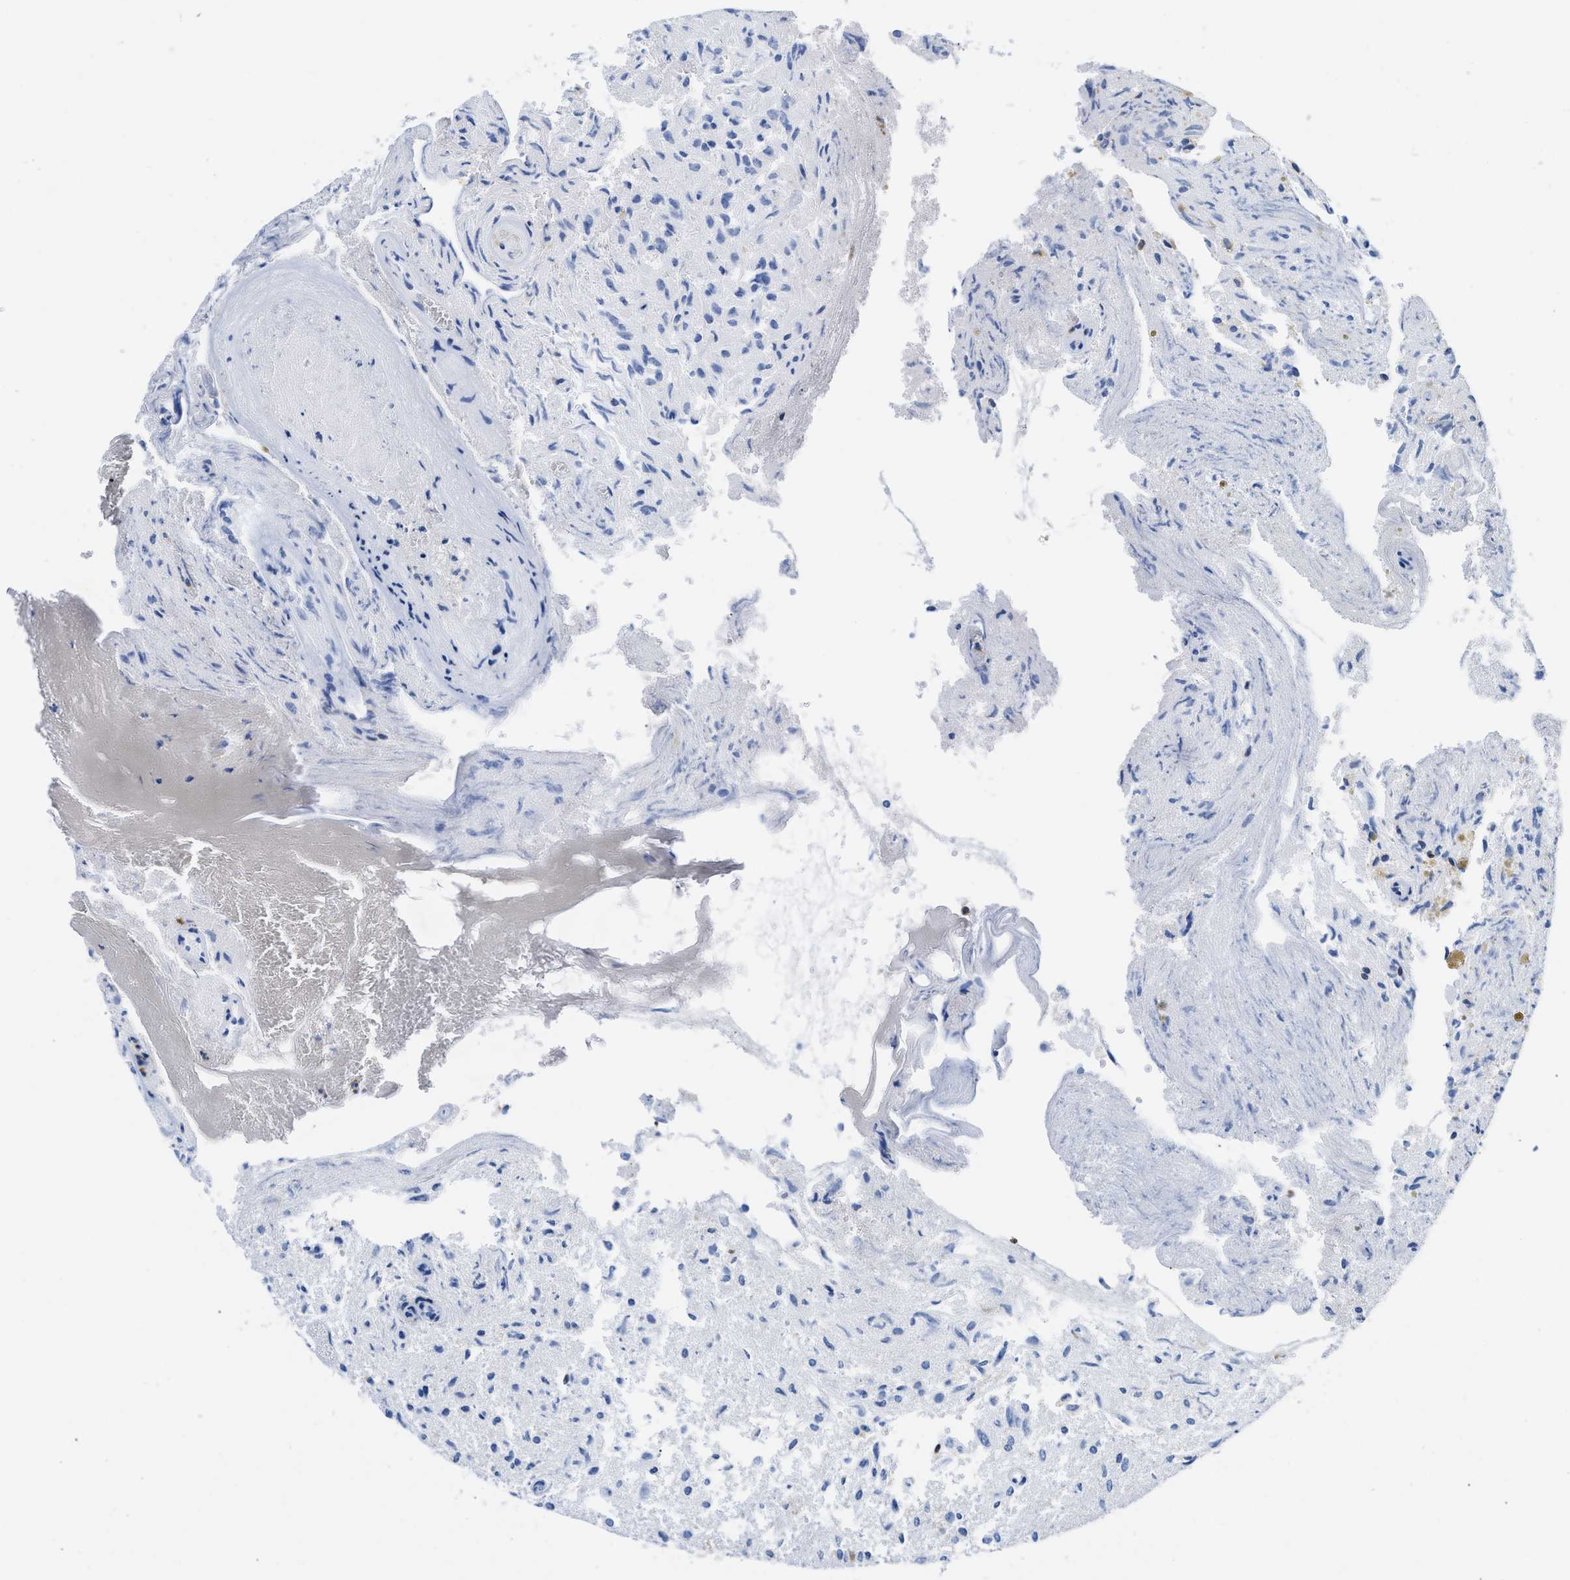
{"staining": {"intensity": "negative", "quantity": "none", "location": "none"}, "tissue": "glioma", "cell_type": "Tumor cells", "image_type": "cancer", "snomed": [{"axis": "morphology", "description": "Glioma, malignant, High grade"}, {"axis": "topography", "description": "Brain"}], "caption": "Human malignant glioma (high-grade) stained for a protein using immunohistochemistry displays no expression in tumor cells.", "gene": "LCP1", "patient": {"sex": "female", "age": 59}}